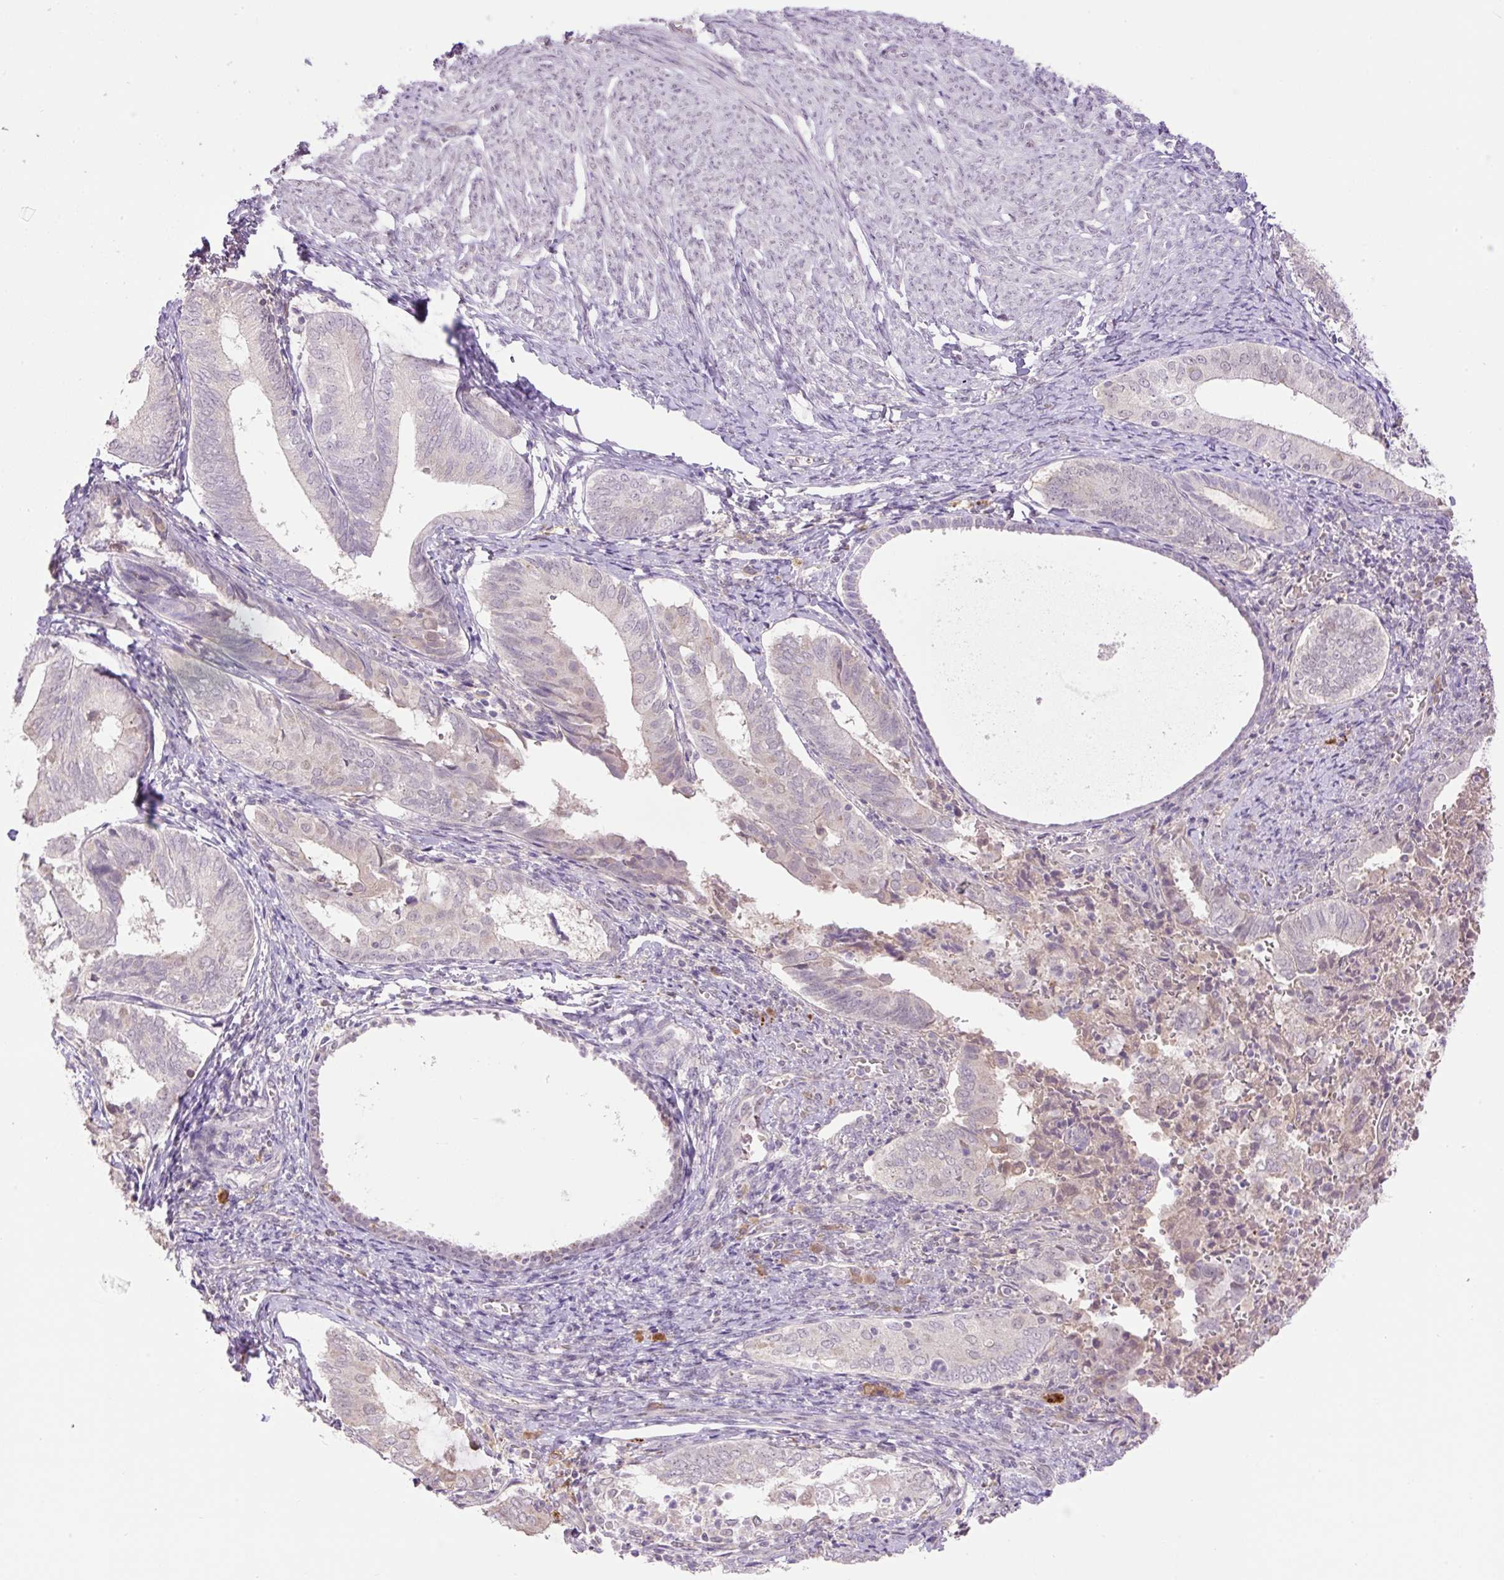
{"staining": {"intensity": "negative", "quantity": "none", "location": "none"}, "tissue": "endometrial cancer", "cell_type": "Tumor cells", "image_type": "cancer", "snomed": [{"axis": "morphology", "description": "Adenocarcinoma, NOS"}, {"axis": "topography", "description": "Endometrium"}], "caption": "Micrograph shows no protein expression in tumor cells of endometrial cancer tissue.", "gene": "HABP4", "patient": {"sex": "female", "age": 87}}